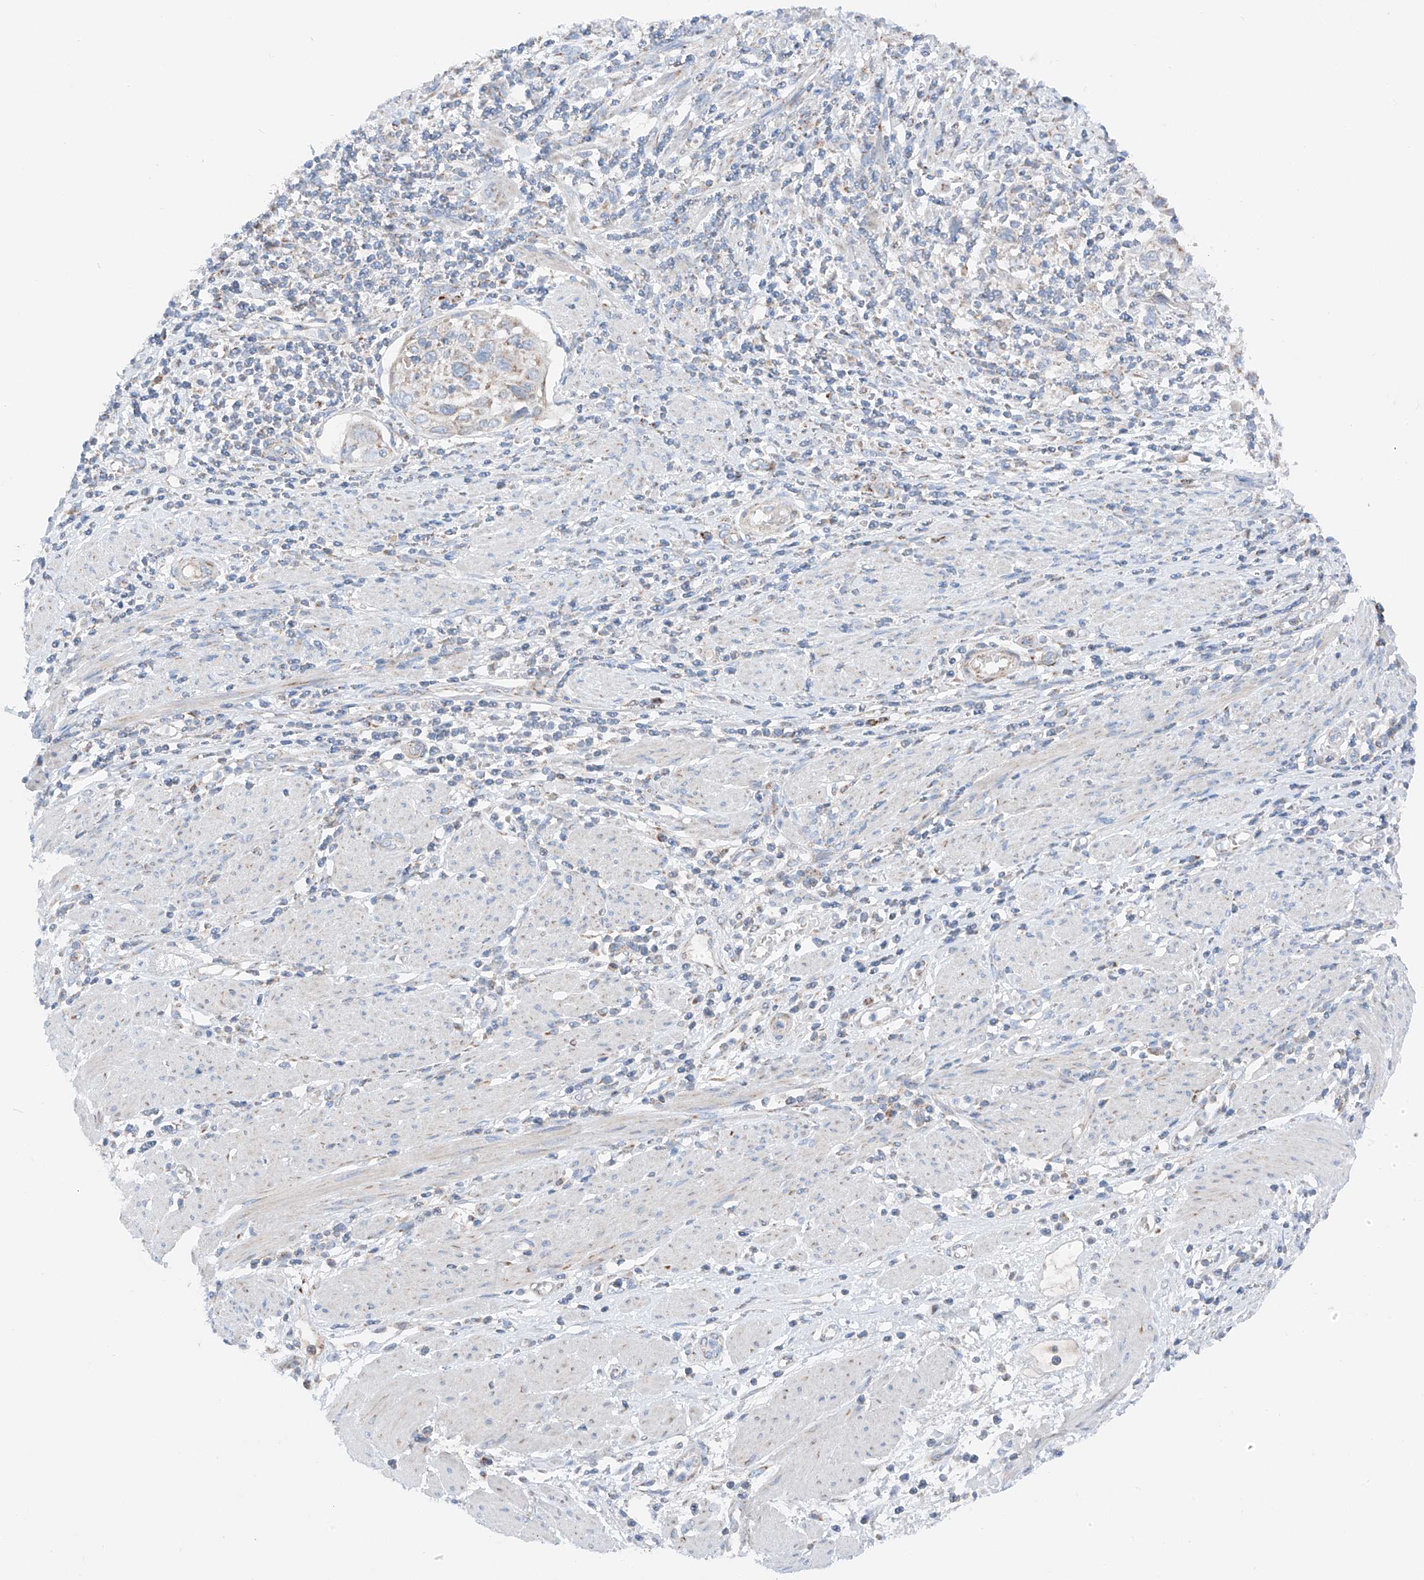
{"staining": {"intensity": "weak", "quantity": "<25%", "location": "cytoplasmic/membranous"}, "tissue": "cervical cancer", "cell_type": "Tumor cells", "image_type": "cancer", "snomed": [{"axis": "morphology", "description": "Squamous cell carcinoma, NOS"}, {"axis": "topography", "description": "Cervix"}], "caption": "This is an IHC image of human cervical cancer. There is no expression in tumor cells.", "gene": "MRAP", "patient": {"sex": "female", "age": 70}}